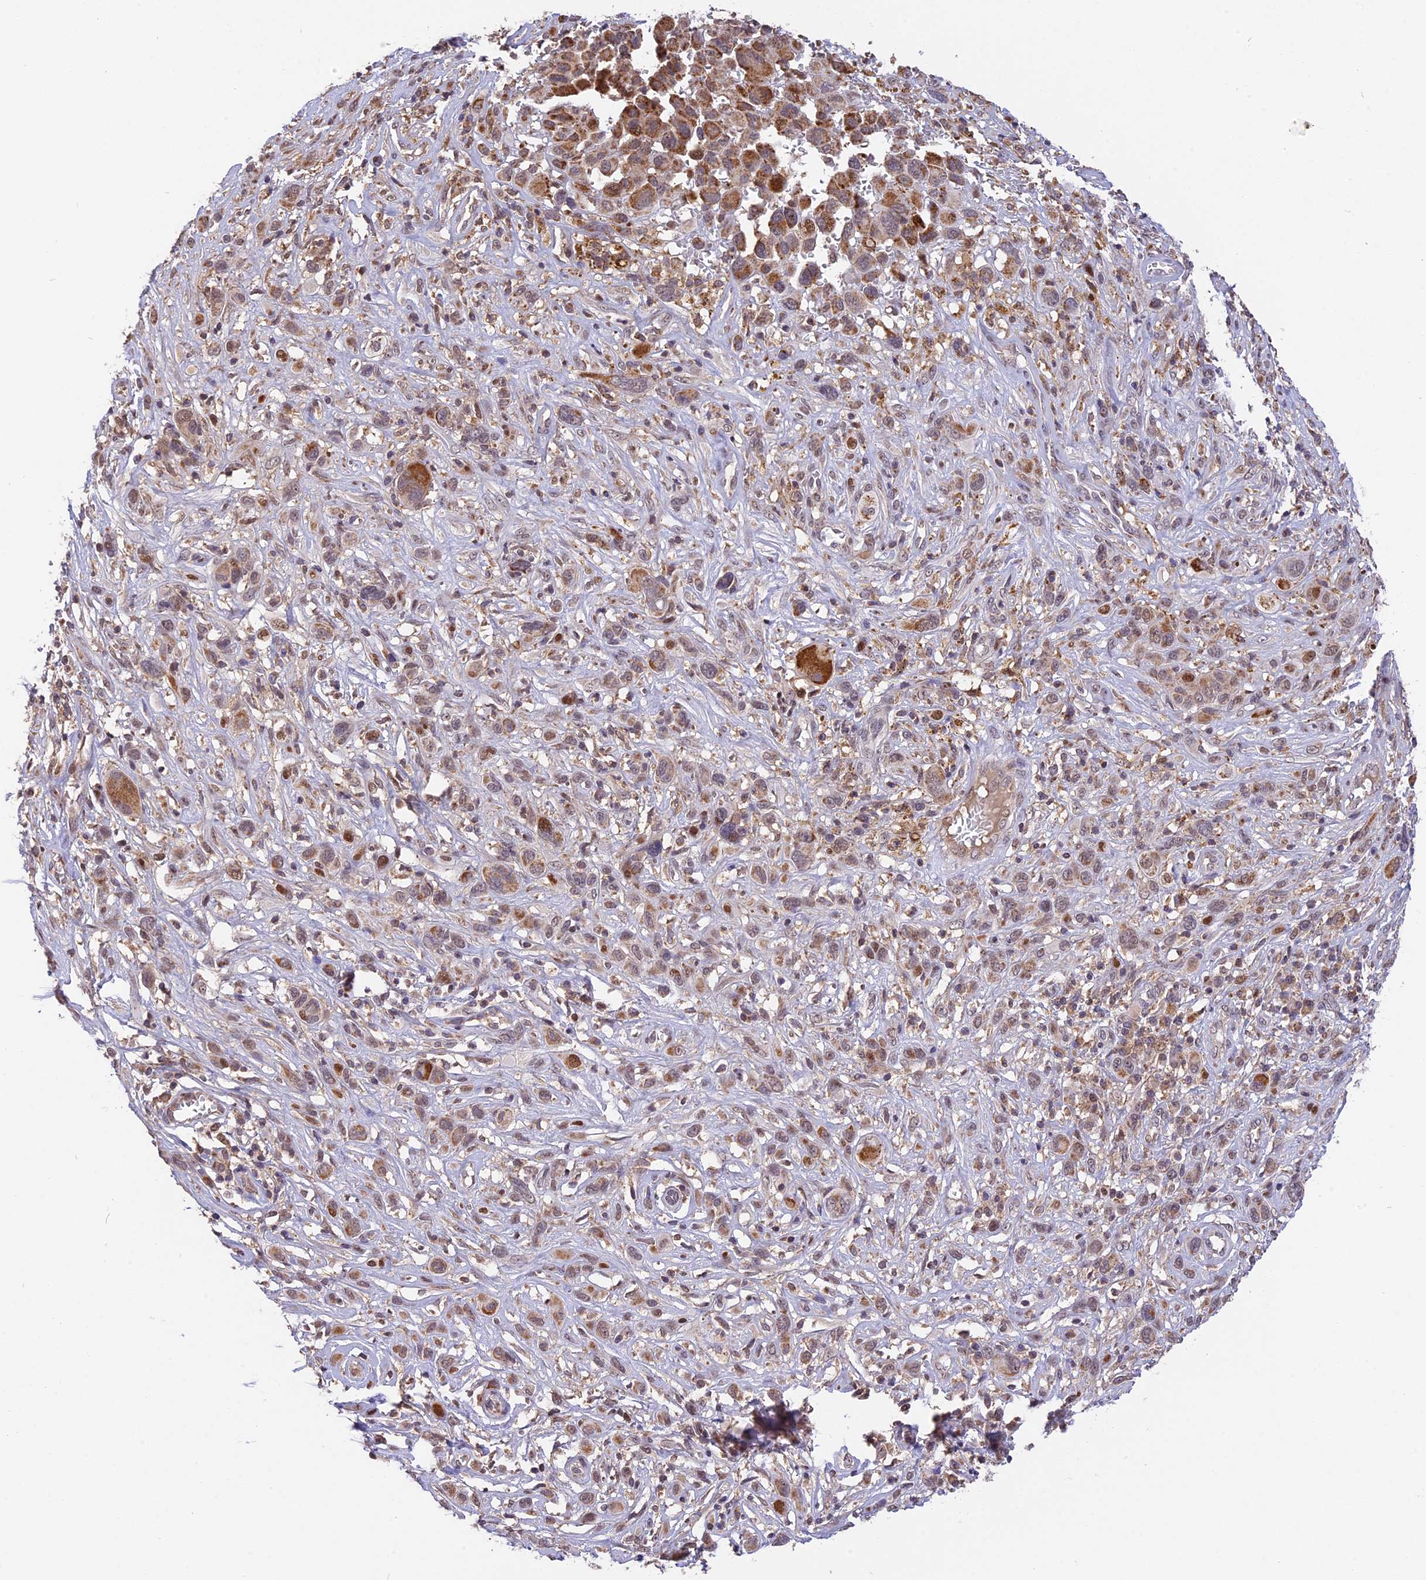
{"staining": {"intensity": "moderate", "quantity": ">75%", "location": "cytoplasmic/membranous"}, "tissue": "melanoma", "cell_type": "Tumor cells", "image_type": "cancer", "snomed": [{"axis": "morphology", "description": "Malignant melanoma, NOS"}, {"axis": "topography", "description": "Skin of trunk"}], "caption": "Protein expression analysis of melanoma reveals moderate cytoplasmic/membranous staining in approximately >75% of tumor cells. Ihc stains the protein of interest in brown and the nuclei are stained blue.", "gene": "RERGL", "patient": {"sex": "male", "age": 71}}